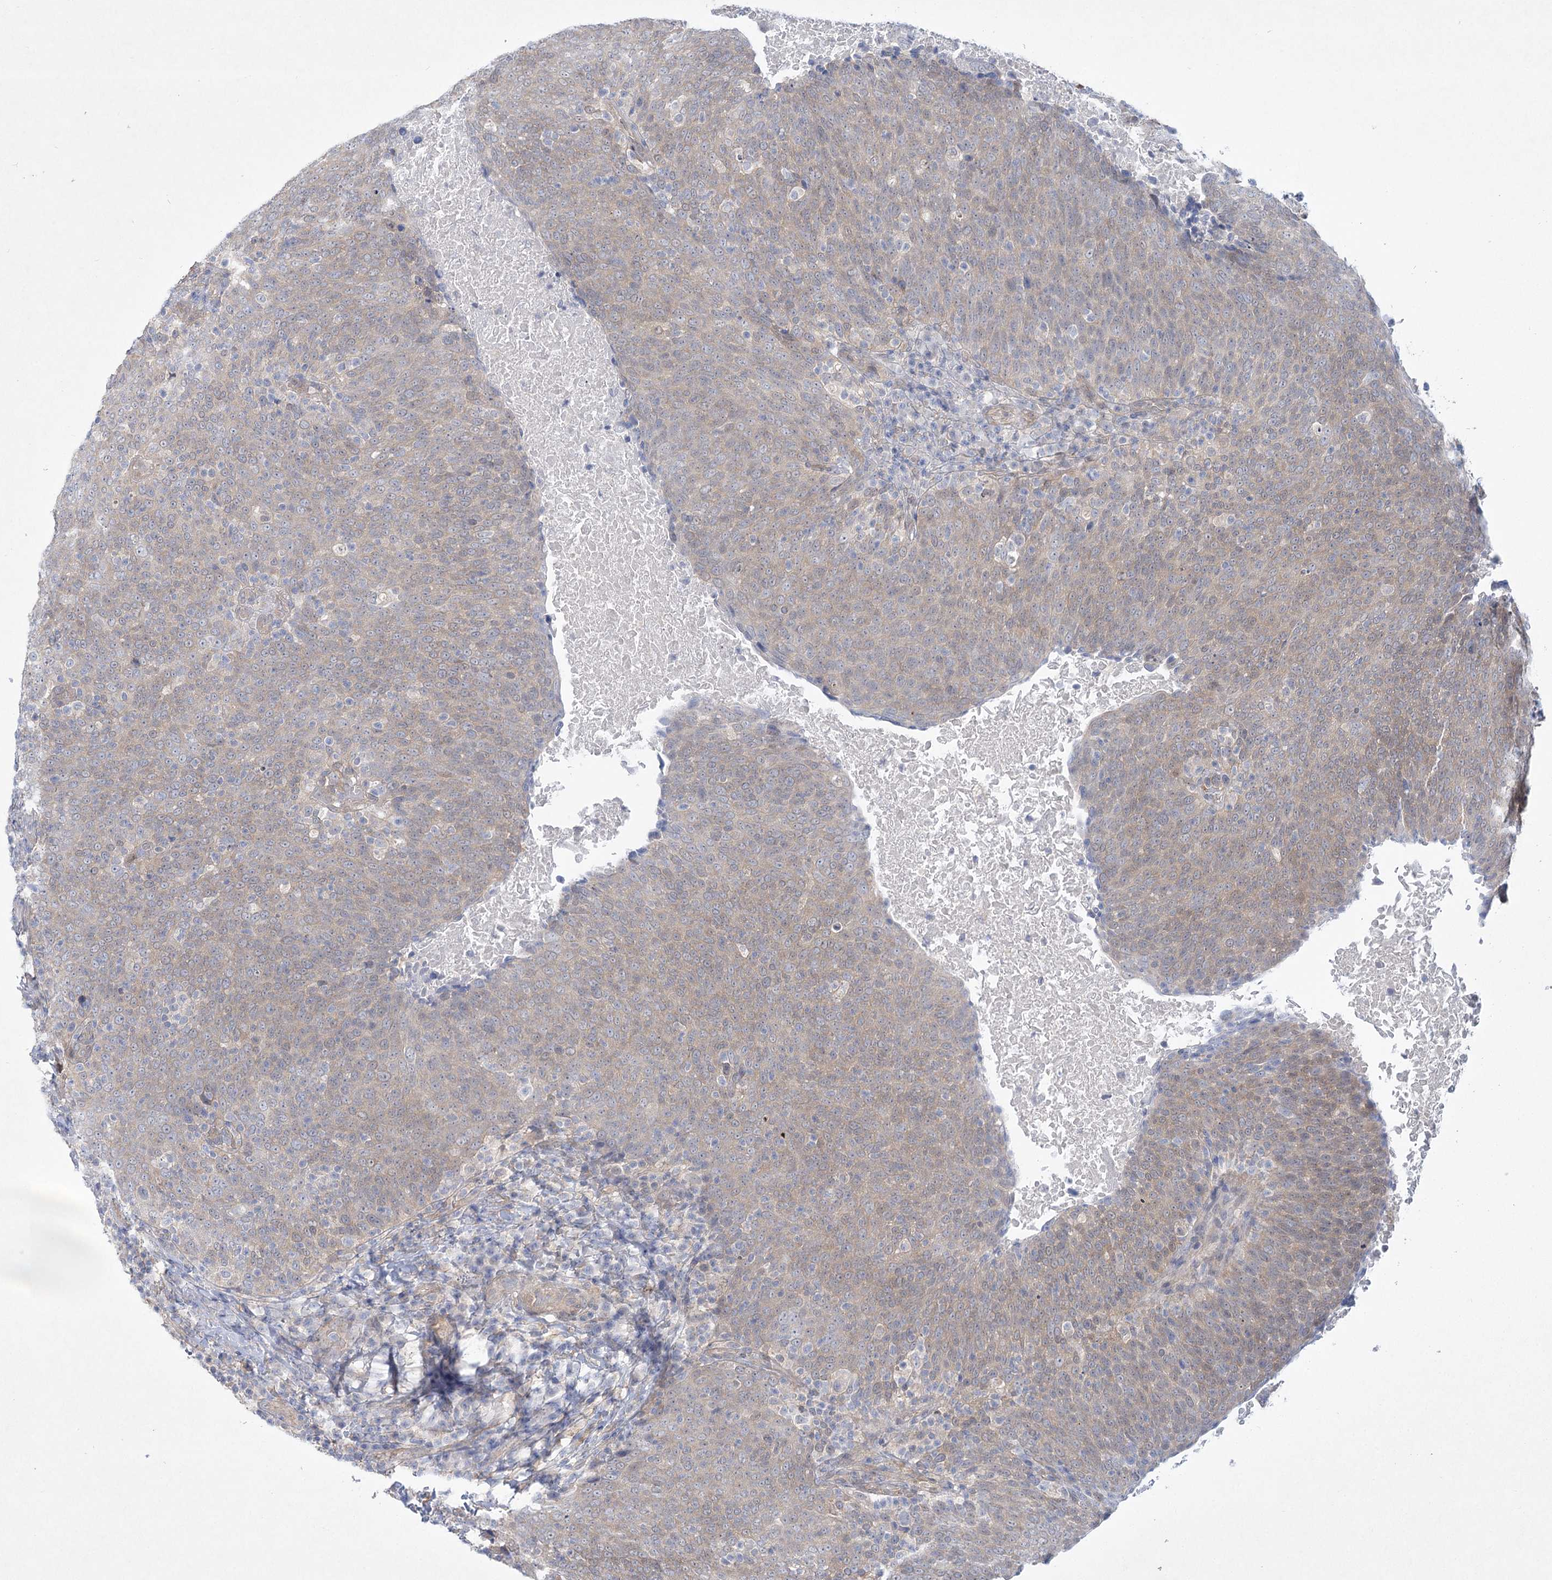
{"staining": {"intensity": "weak", "quantity": "<25%", "location": "cytoplasmic/membranous"}, "tissue": "head and neck cancer", "cell_type": "Tumor cells", "image_type": "cancer", "snomed": [{"axis": "morphology", "description": "Squamous cell carcinoma, NOS"}, {"axis": "morphology", "description": "Squamous cell carcinoma, metastatic, NOS"}, {"axis": "topography", "description": "Lymph node"}, {"axis": "topography", "description": "Head-Neck"}], "caption": "This is an IHC micrograph of head and neck metastatic squamous cell carcinoma. There is no positivity in tumor cells.", "gene": "AAMDC", "patient": {"sex": "male", "age": 62}}